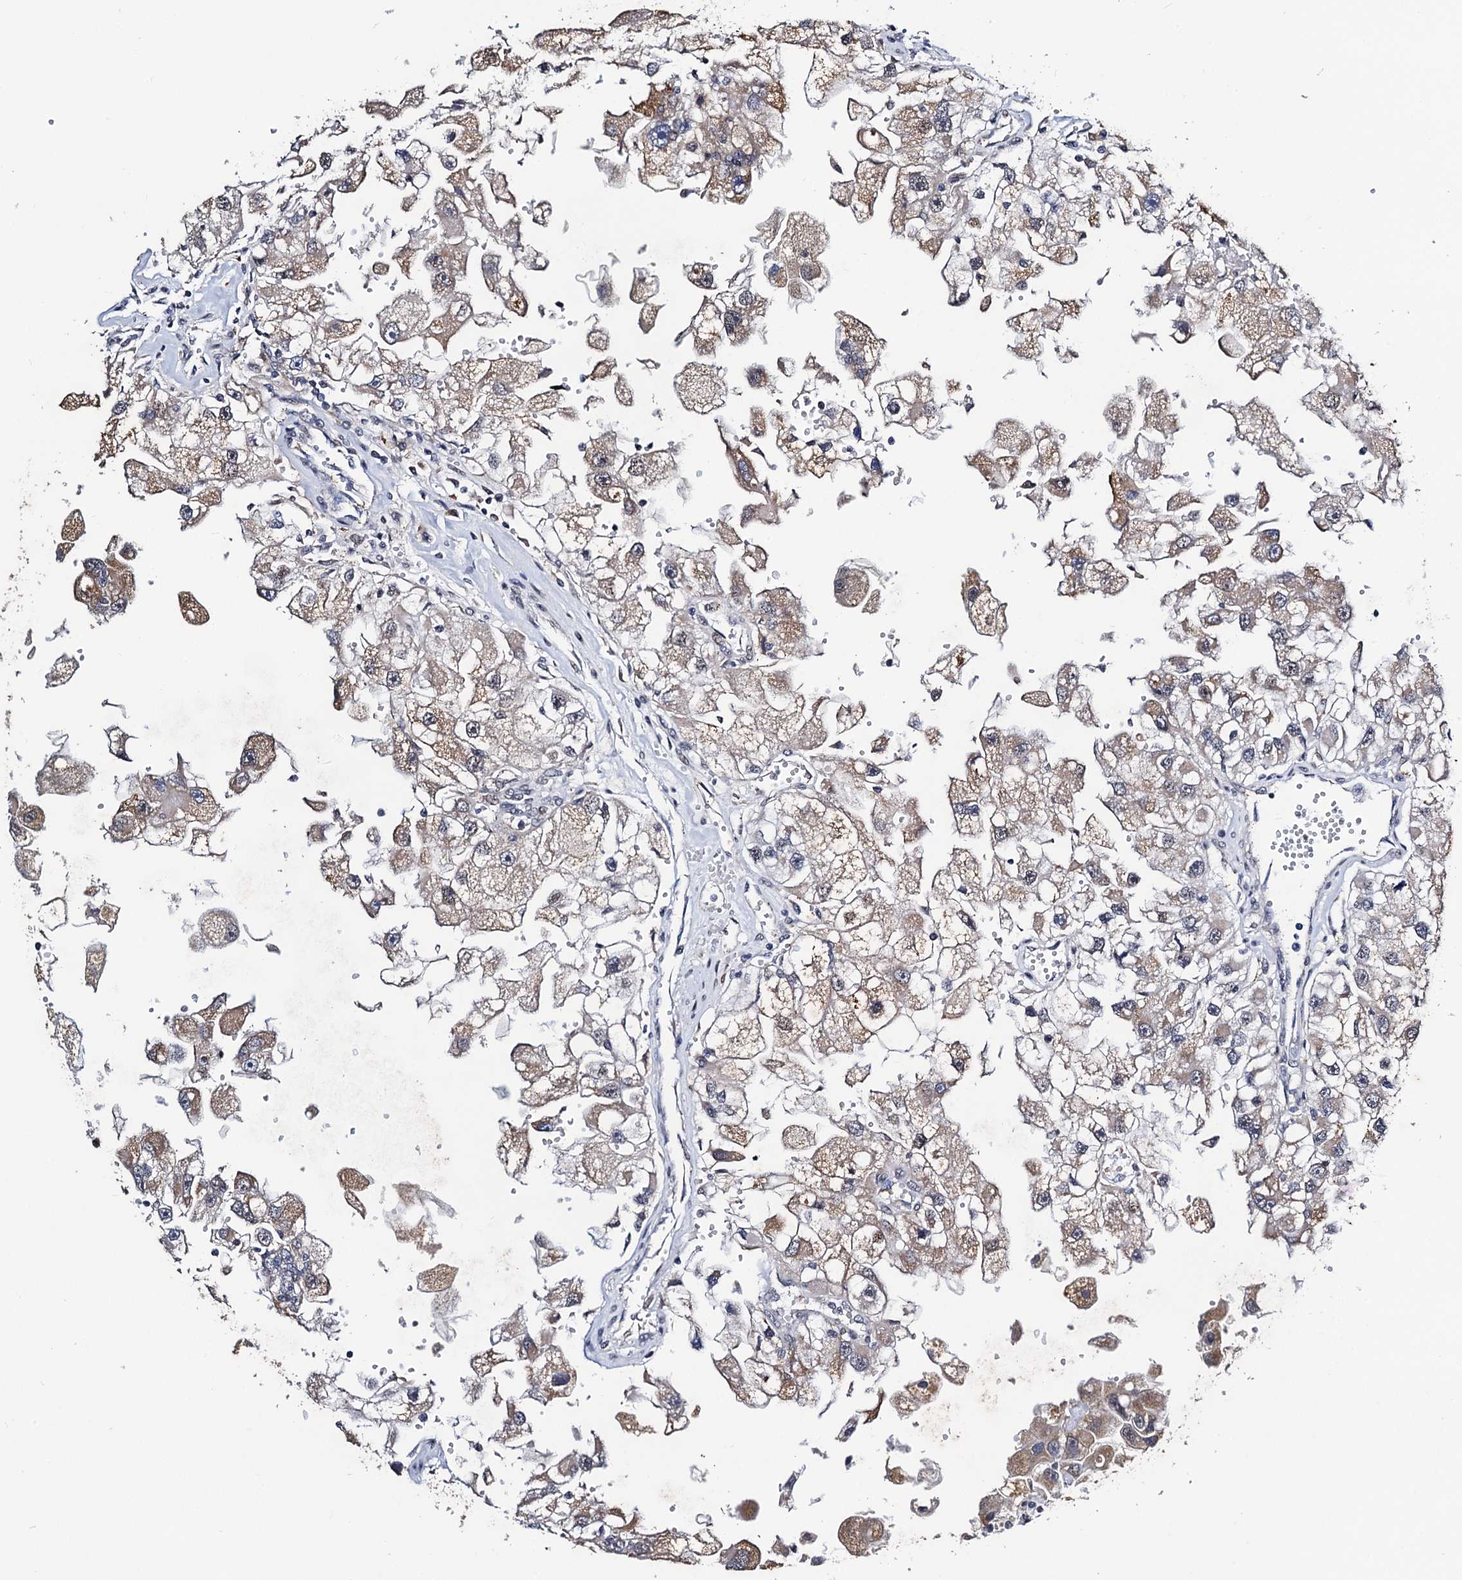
{"staining": {"intensity": "weak", "quantity": "25%-75%", "location": "cytoplasmic/membranous"}, "tissue": "renal cancer", "cell_type": "Tumor cells", "image_type": "cancer", "snomed": [{"axis": "morphology", "description": "Adenocarcinoma, NOS"}, {"axis": "topography", "description": "Kidney"}], "caption": "Protein positivity by immunohistochemistry (IHC) displays weak cytoplasmic/membranous positivity in about 25%-75% of tumor cells in renal cancer. (DAB = brown stain, brightfield microscopy at high magnification).", "gene": "FAM222A", "patient": {"sex": "male", "age": 63}}